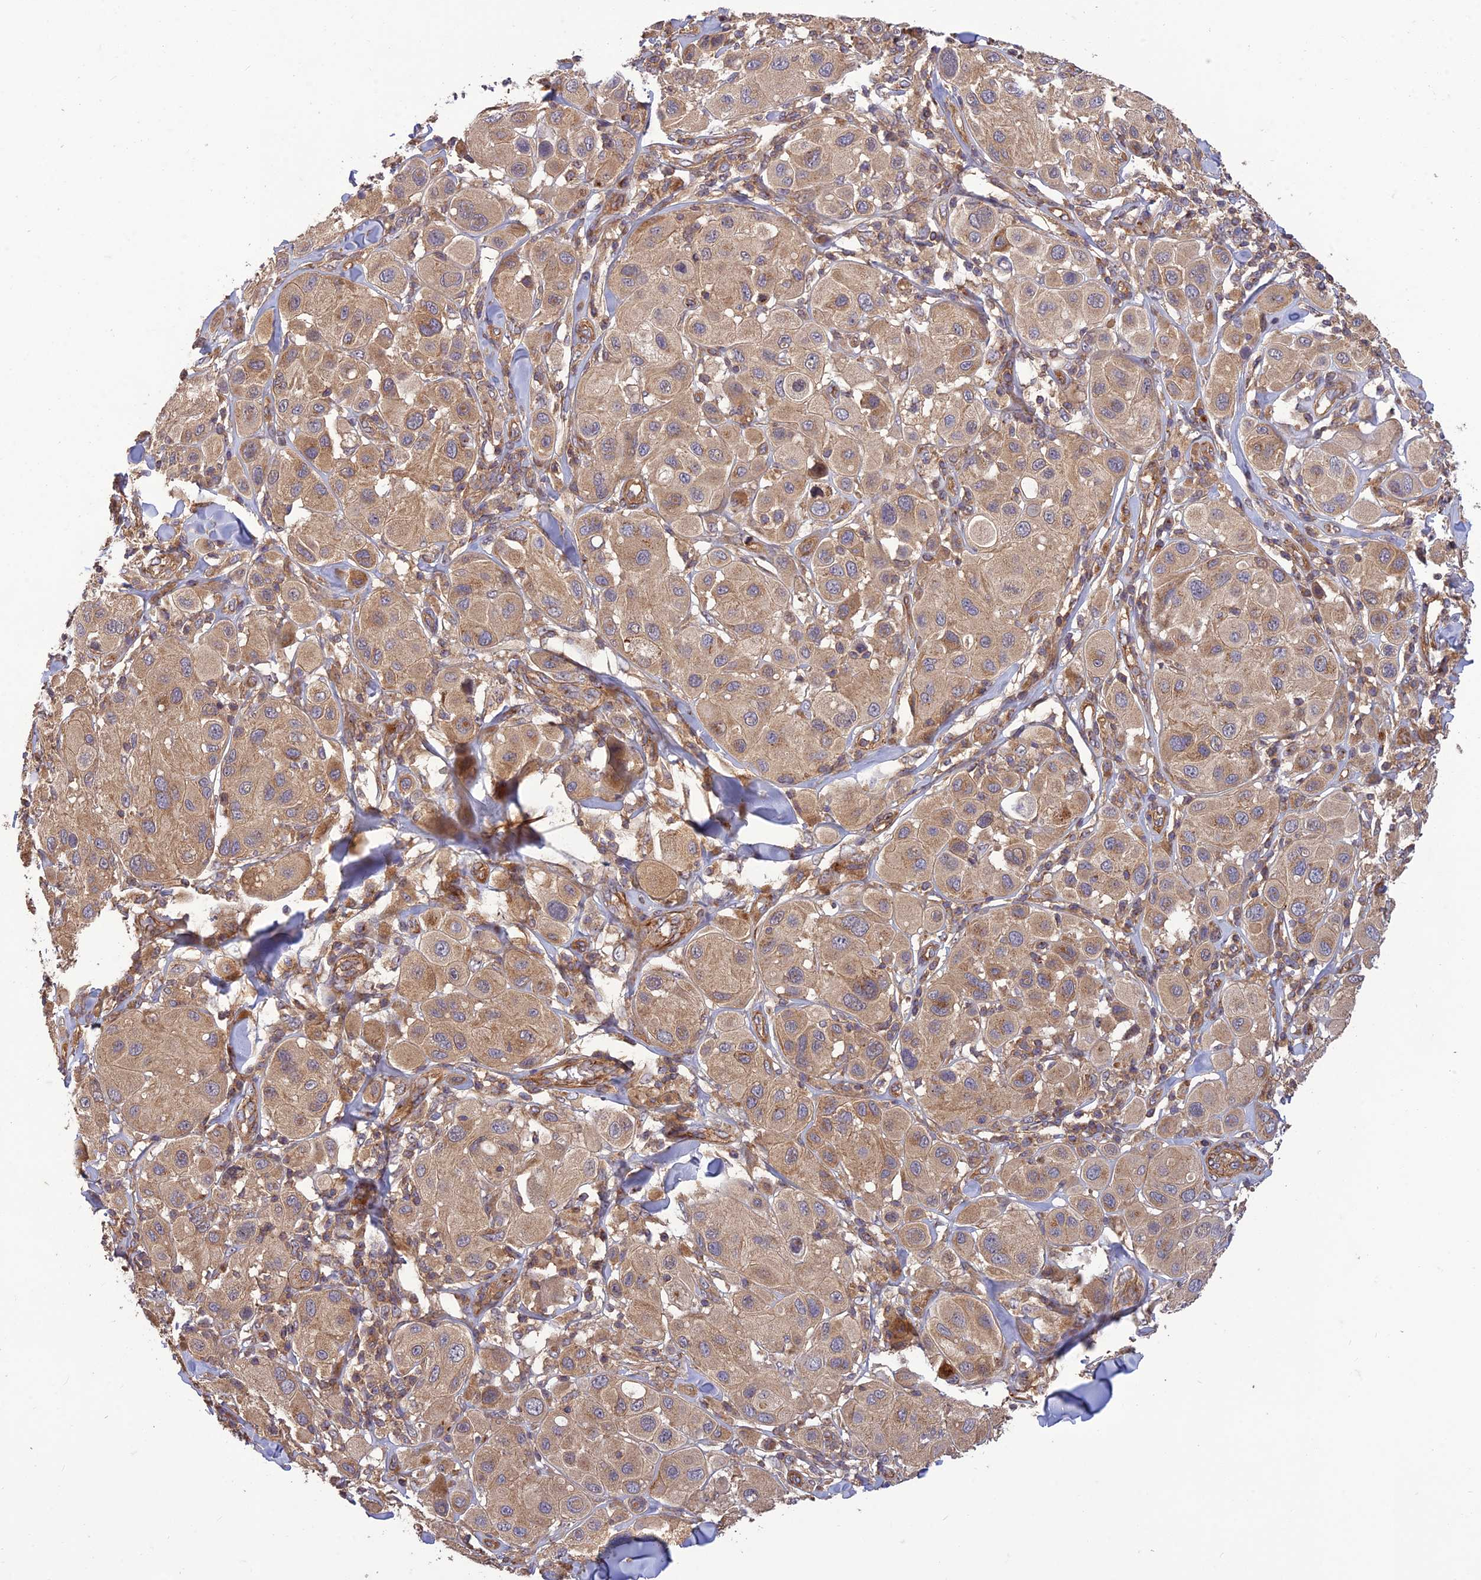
{"staining": {"intensity": "weak", "quantity": ">75%", "location": "cytoplasmic/membranous"}, "tissue": "melanoma", "cell_type": "Tumor cells", "image_type": "cancer", "snomed": [{"axis": "morphology", "description": "Malignant melanoma, Metastatic site"}, {"axis": "topography", "description": "Skin"}], "caption": "Melanoma stained for a protein exhibits weak cytoplasmic/membranous positivity in tumor cells. The protein is shown in brown color, while the nuclei are stained blue.", "gene": "TMEM131L", "patient": {"sex": "male", "age": 41}}